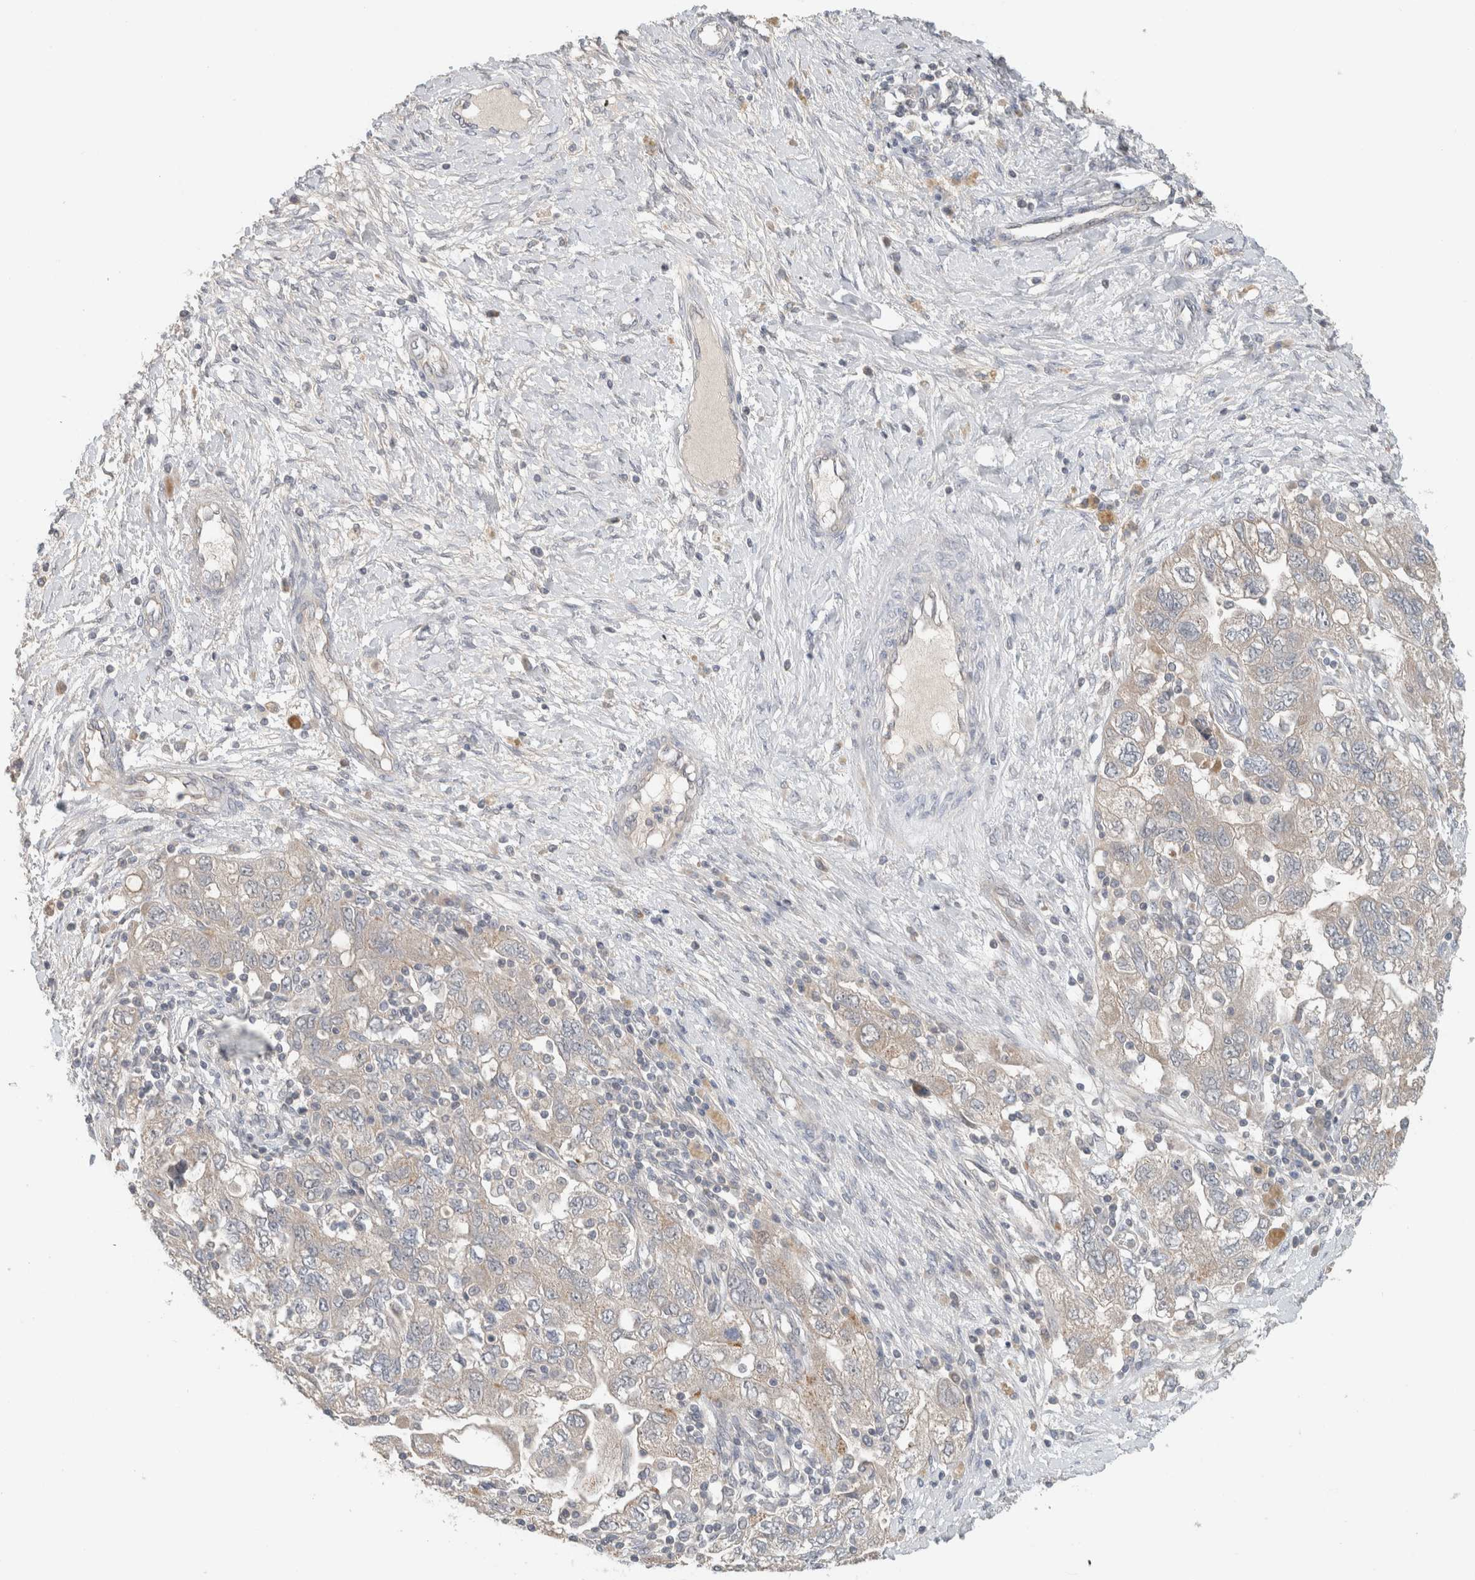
{"staining": {"intensity": "negative", "quantity": "none", "location": "none"}, "tissue": "ovarian cancer", "cell_type": "Tumor cells", "image_type": "cancer", "snomed": [{"axis": "morphology", "description": "Carcinoma, NOS"}, {"axis": "morphology", "description": "Cystadenocarcinoma, serous, NOS"}, {"axis": "topography", "description": "Ovary"}], "caption": "This is an IHC histopathology image of human ovarian cancer. There is no expression in tumor cells.", "gene": "ERCC6L2", "patient": {"sex": "female", "age": 69}}